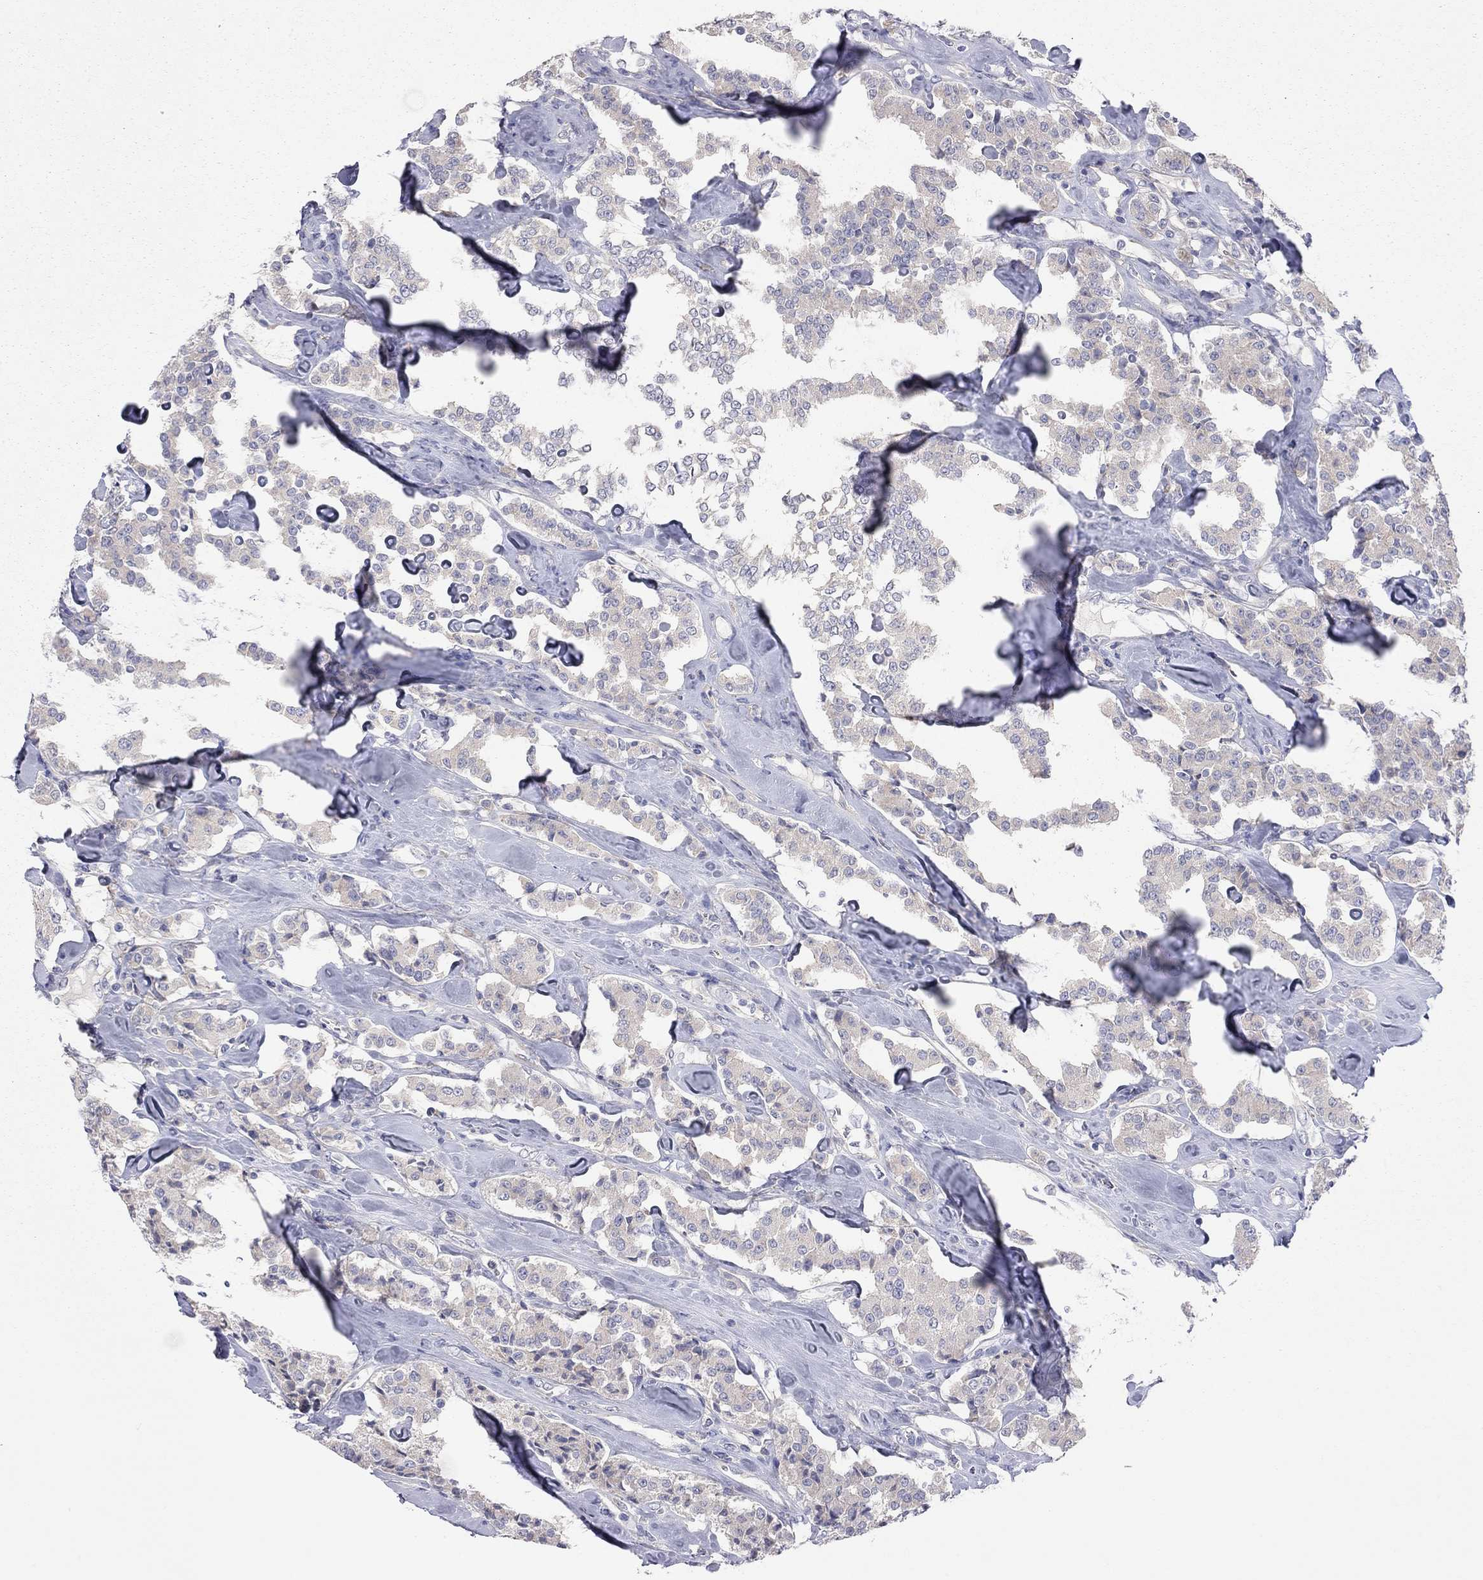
{"staining": {"intensity": "weak", "quantity": ">75%", "location": "cytoplasmic/membranous"}, "tissue": "carcinoid", "cell_type": "Tumor cells", "image_type": "cancer", "snomed": [{"axis": "morphology", "description": "Carcinoid, malignant, NOS"}, {"axis": "topography", "description": "Pancreas"}], "caption": "Brown immunohistochemical staining in human carcinoid shows weak cytoplasmic/membranous staining in about >75% of tumor cells.", "gene": "KCNB1", "patient": {"sex": "male", "age": 41}}